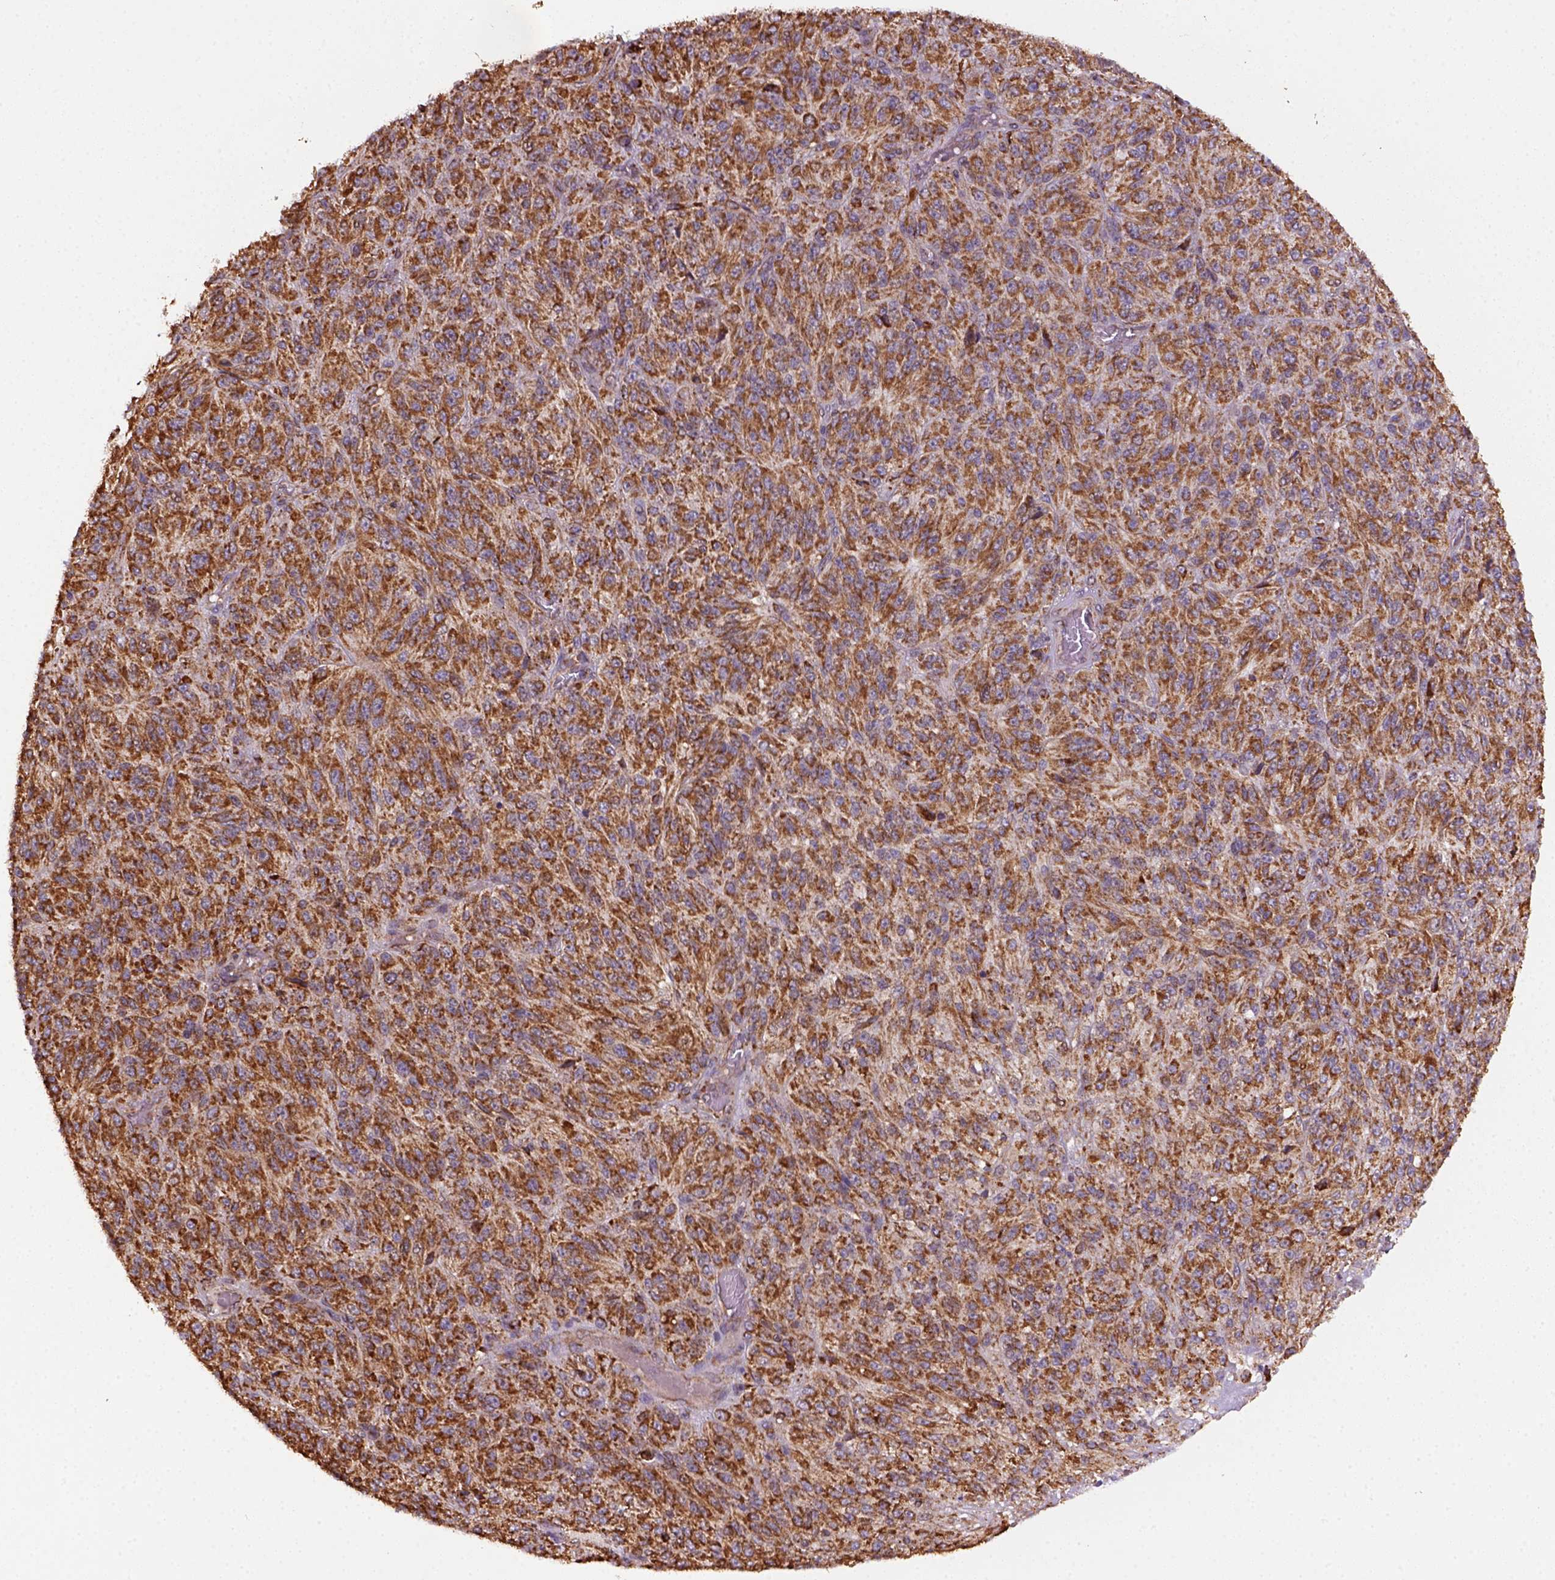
{"staining": {"intensity": "strong", "quantity": ">75%", "location": "cytoplasmic/membranous"}, "tissue": "melanoma", "cell_type": "Tumor cells", "image_type": "cancer", "snomed": [{"axis": "morphology", "description": "Malignant melanoma, Metastatic site"}, {"axis": "topography", "description": "Brain"}], "caption": "Malignant melanoma (metastatic site) stained for a protein shows strong cytoplasmic/membranous positivity in tumor cells. The staining was performed using DAB, with brown indicating positive protein expression. Nuclei are stained blue with hematoxylin.", "gene": "MAPK8IP3", "patient": {"sex": "female", "age": 56}}